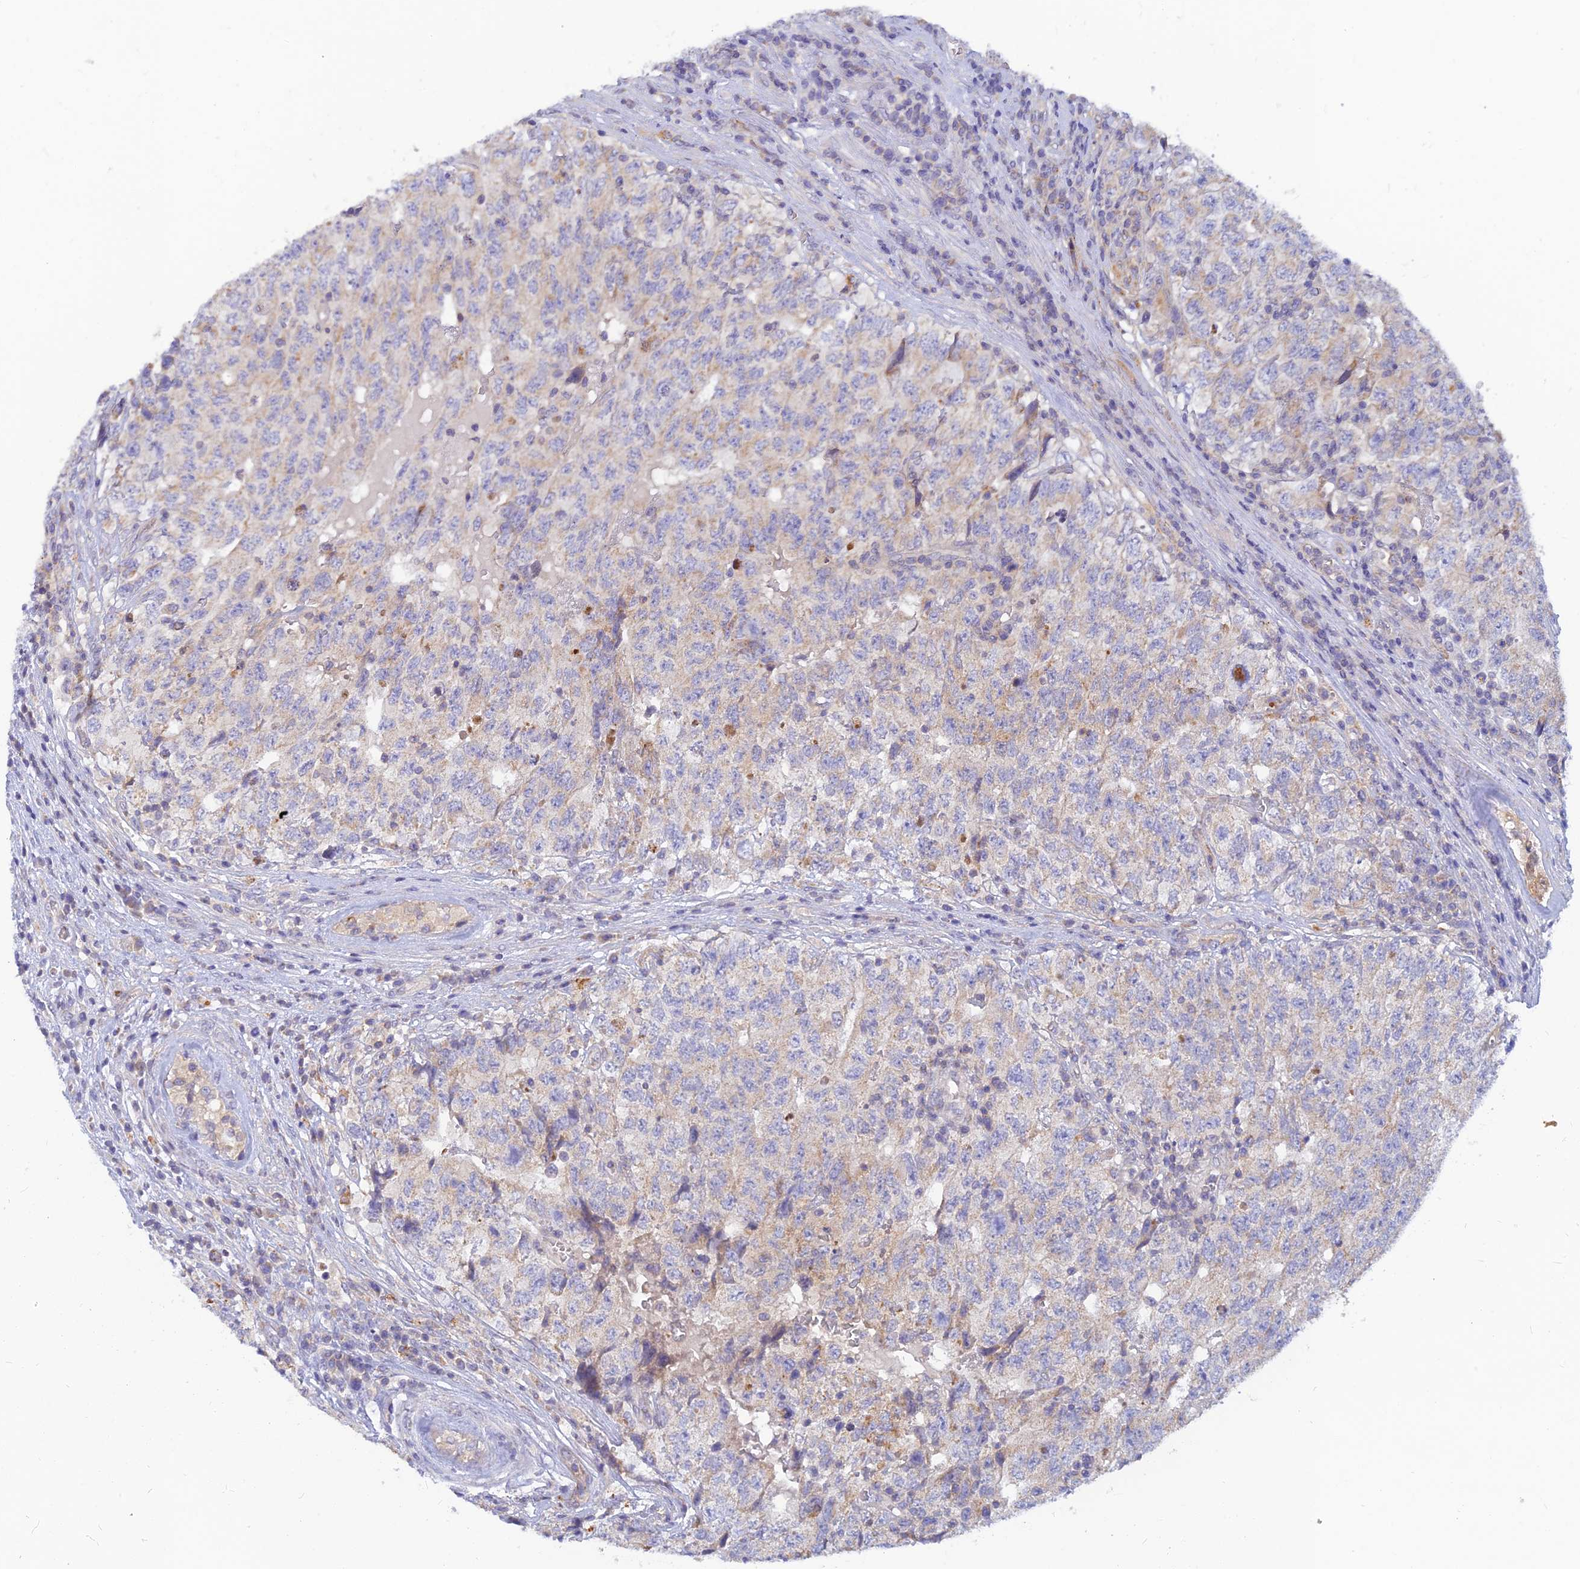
{"staining": {"intensity": "negative", "quantity": "none", "location": "none"}, "tissue": "testis cancer", "cell_type": "Tumor cells", "image_type": "cancer", "snomed": [{"axis": "morphology", "description": "Carcinoma, Embryonal, NOS"}, {"axis": "topography", "description": "Testis"}], "caption": "A histopathology image of testis cancer stained for a protein demonstrates no brown staining in tumor cells.", "gene": "CACNA1B", "patient": {"sex": "male", "age": 34}}